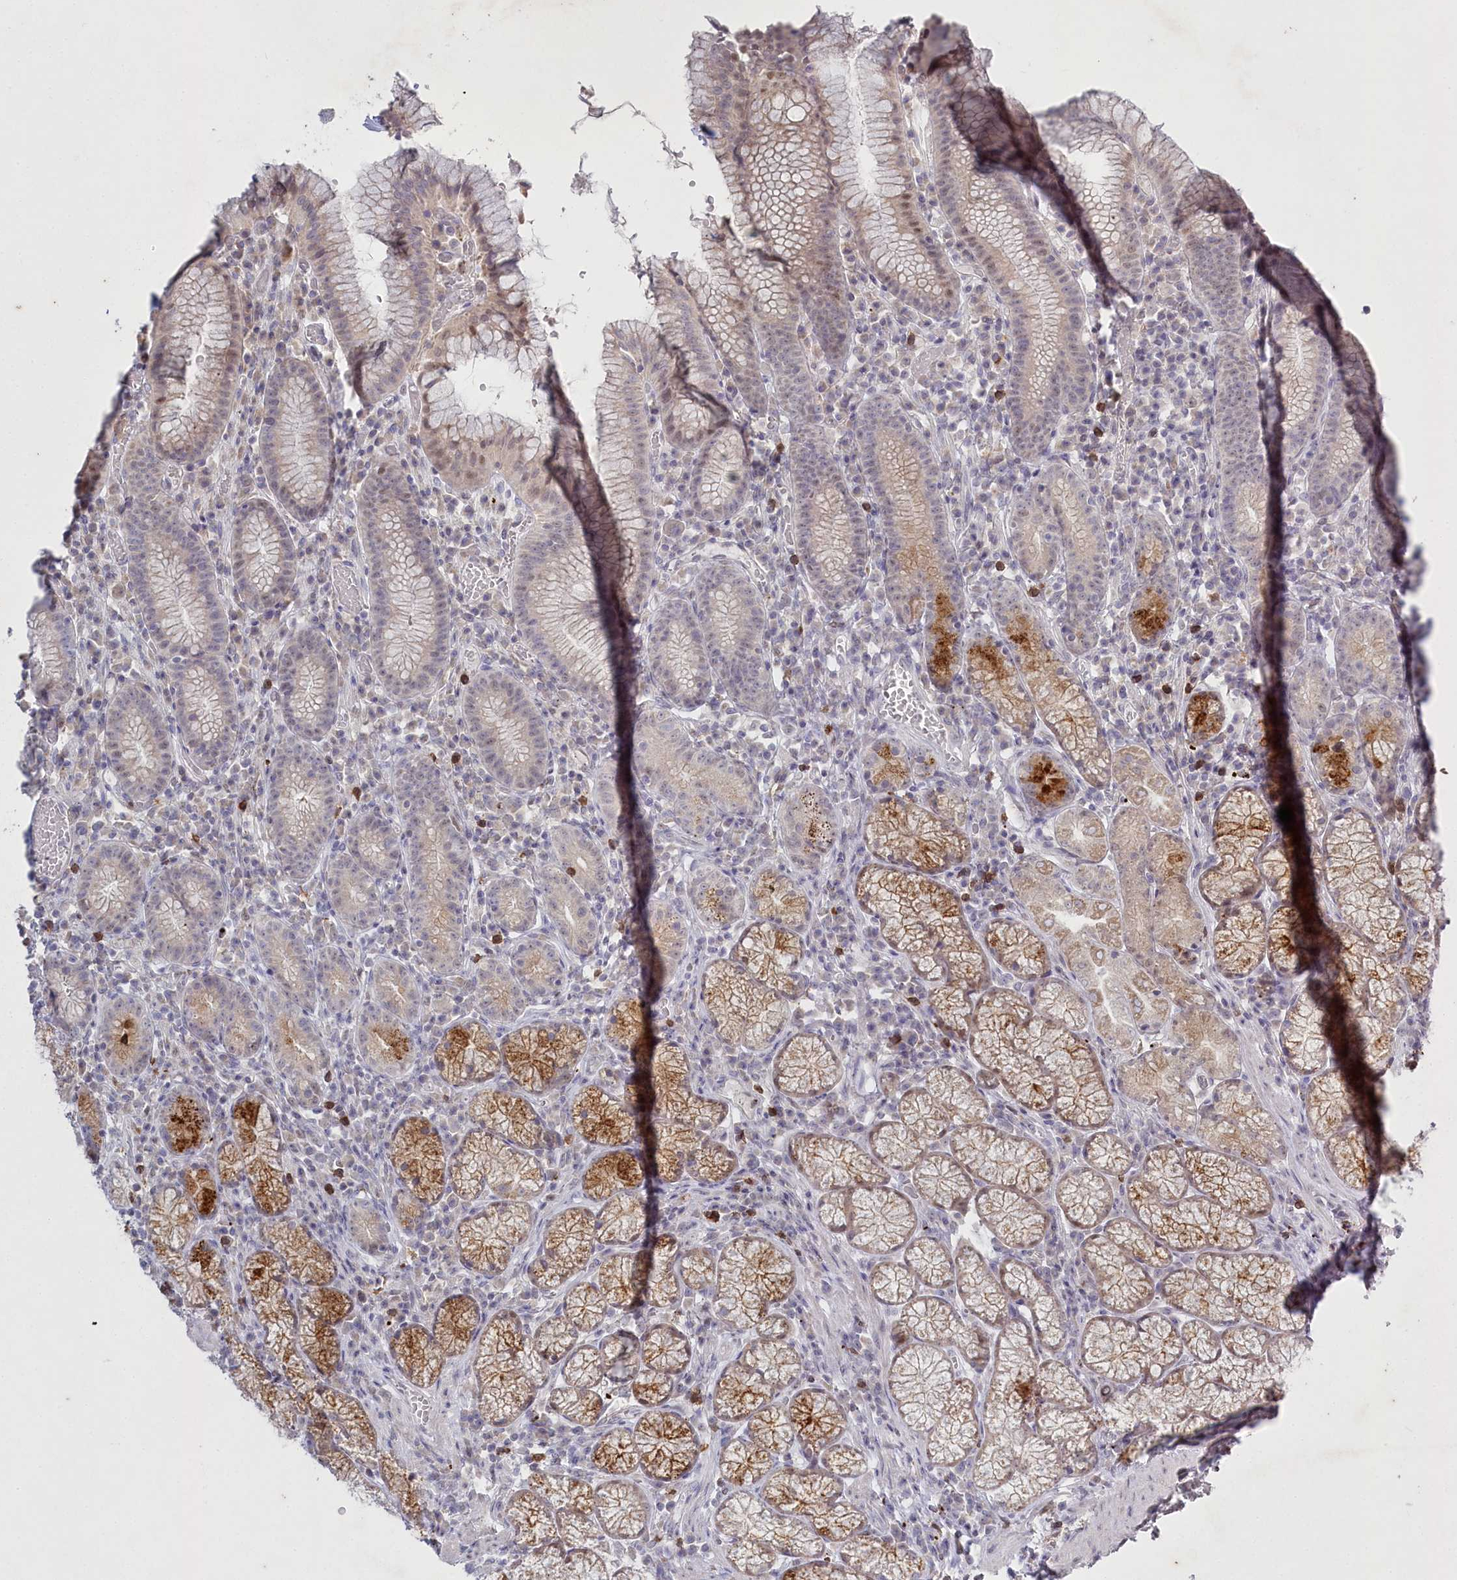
{"staining": {"intensity": "moderate", "quantity": "<25%", "location": "cytoplasmic/membranous"}, "tissue": "stomach", "cell_type": "Glandular cells", "image_type": "normal", "snomed": [{"axis": "morphology", "description": "Normal tissue, NOS"}, {"axis": "topography", "description": "Stomach"}], "caption": "Stomach was stained to show a protein in brown. There is low levels of moderate cytoplasmic/membranous staining in approximately <25% of glandular cells. The staining was performed using DAB (3,3'-diaminobenzidine) to visualize the protein expression in brown, while the nuclei were stained in blue with hematoxylin (Magnification: 20x).", "gene": "ABITRAM", "patient": {"sex": "male", "age": 55}}